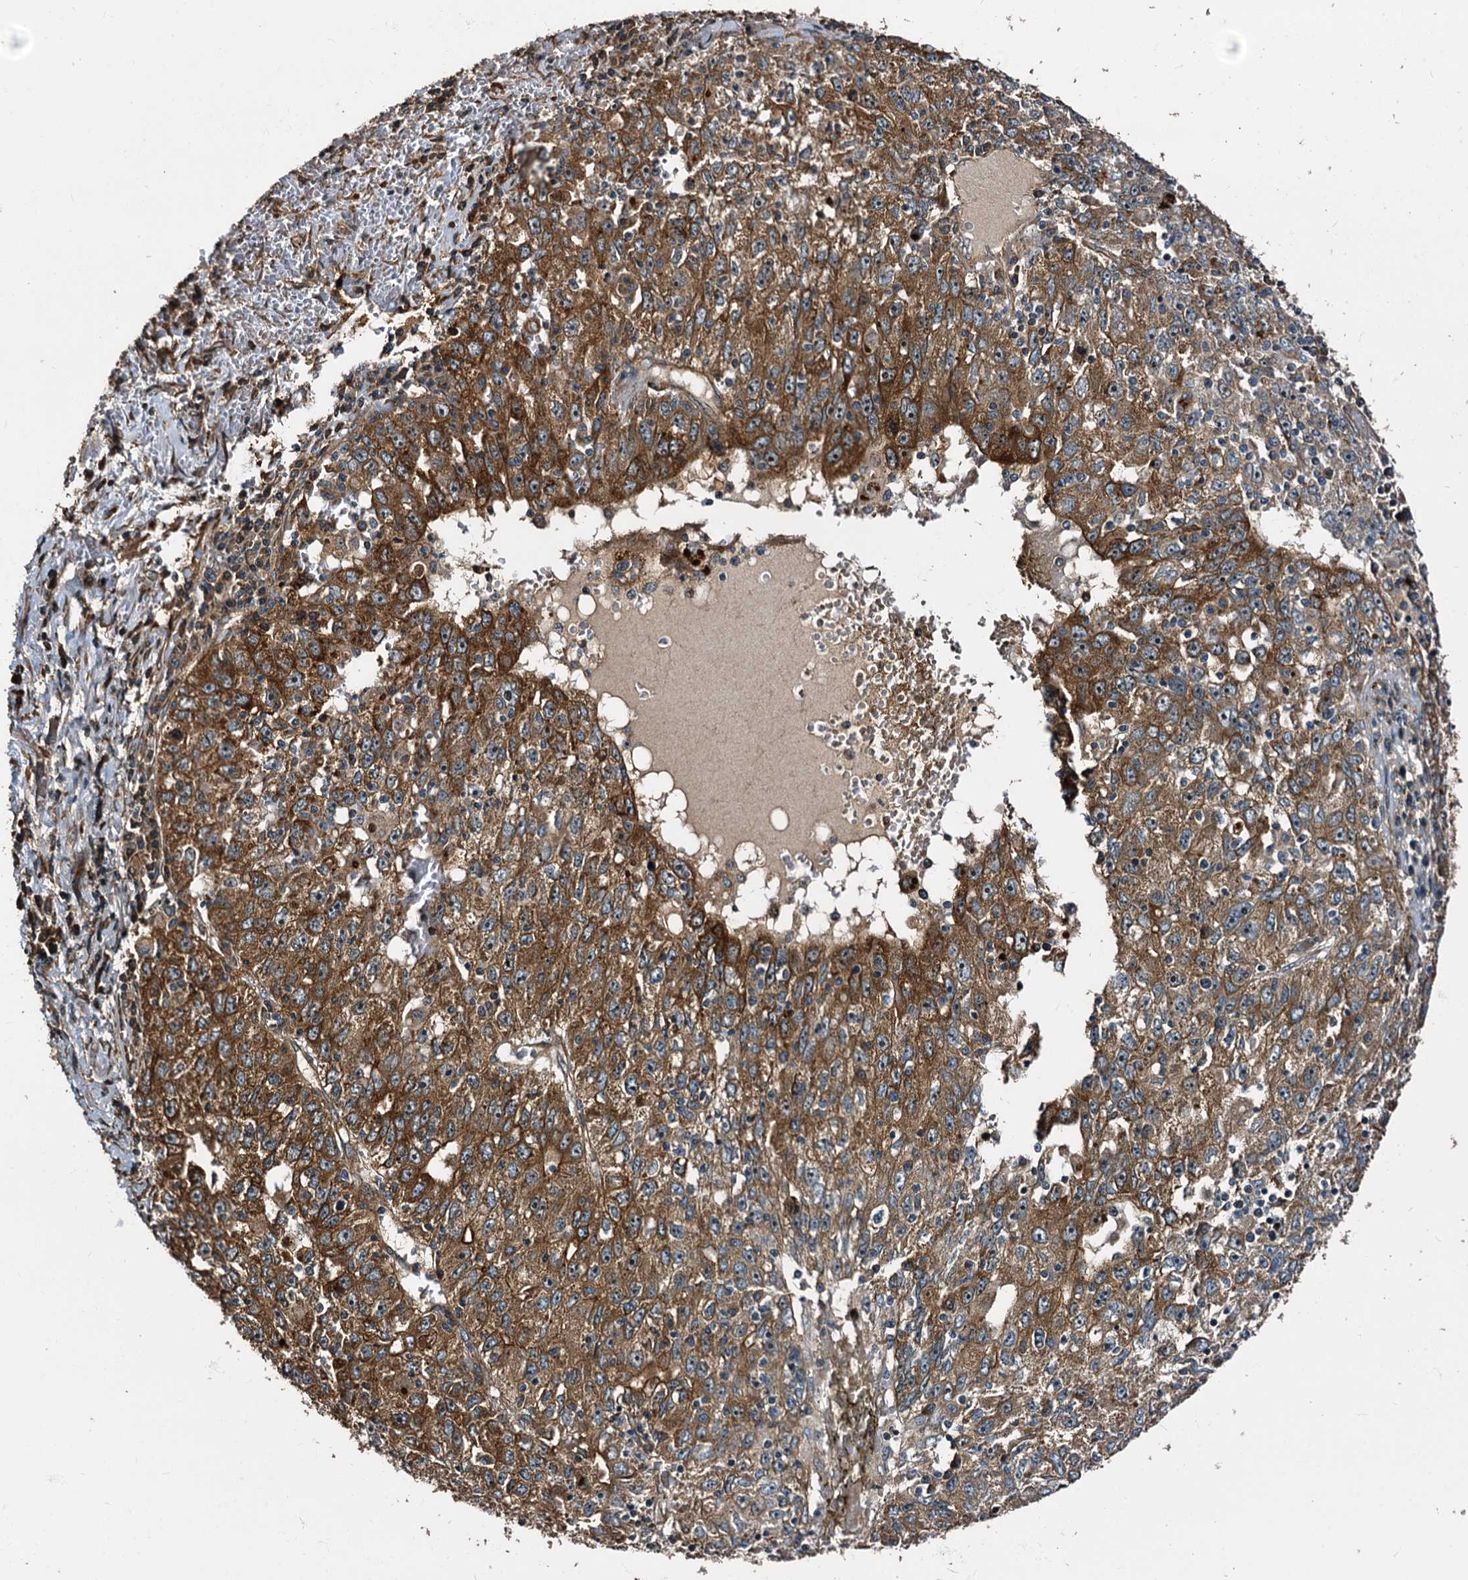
{"staining": {"intensity": "moderate", "quantity": ">75%", "location": "cytoplasmic/membranous"}, "tissue": "liver cancer", "cell_type": "Tumor cells", "image_type": "cancer", "snomed": [{"axis": "morphology", "description": "Carcinoma, Hepatocellular, NOS"}, {"axis": "topography", "description": "Liver"}], "caption": "Immunohistochemical staining of liver cancer shows medium levels of moderate cytoplasmic/membranous expression in approximately >75% of tumor cells. (DAB (3,3'-diaminobenzidine) = brown stain, brightfield microscopy at high magnification).", "gene": "PEX5", "patient": {"sex": "male", "age": 49}}